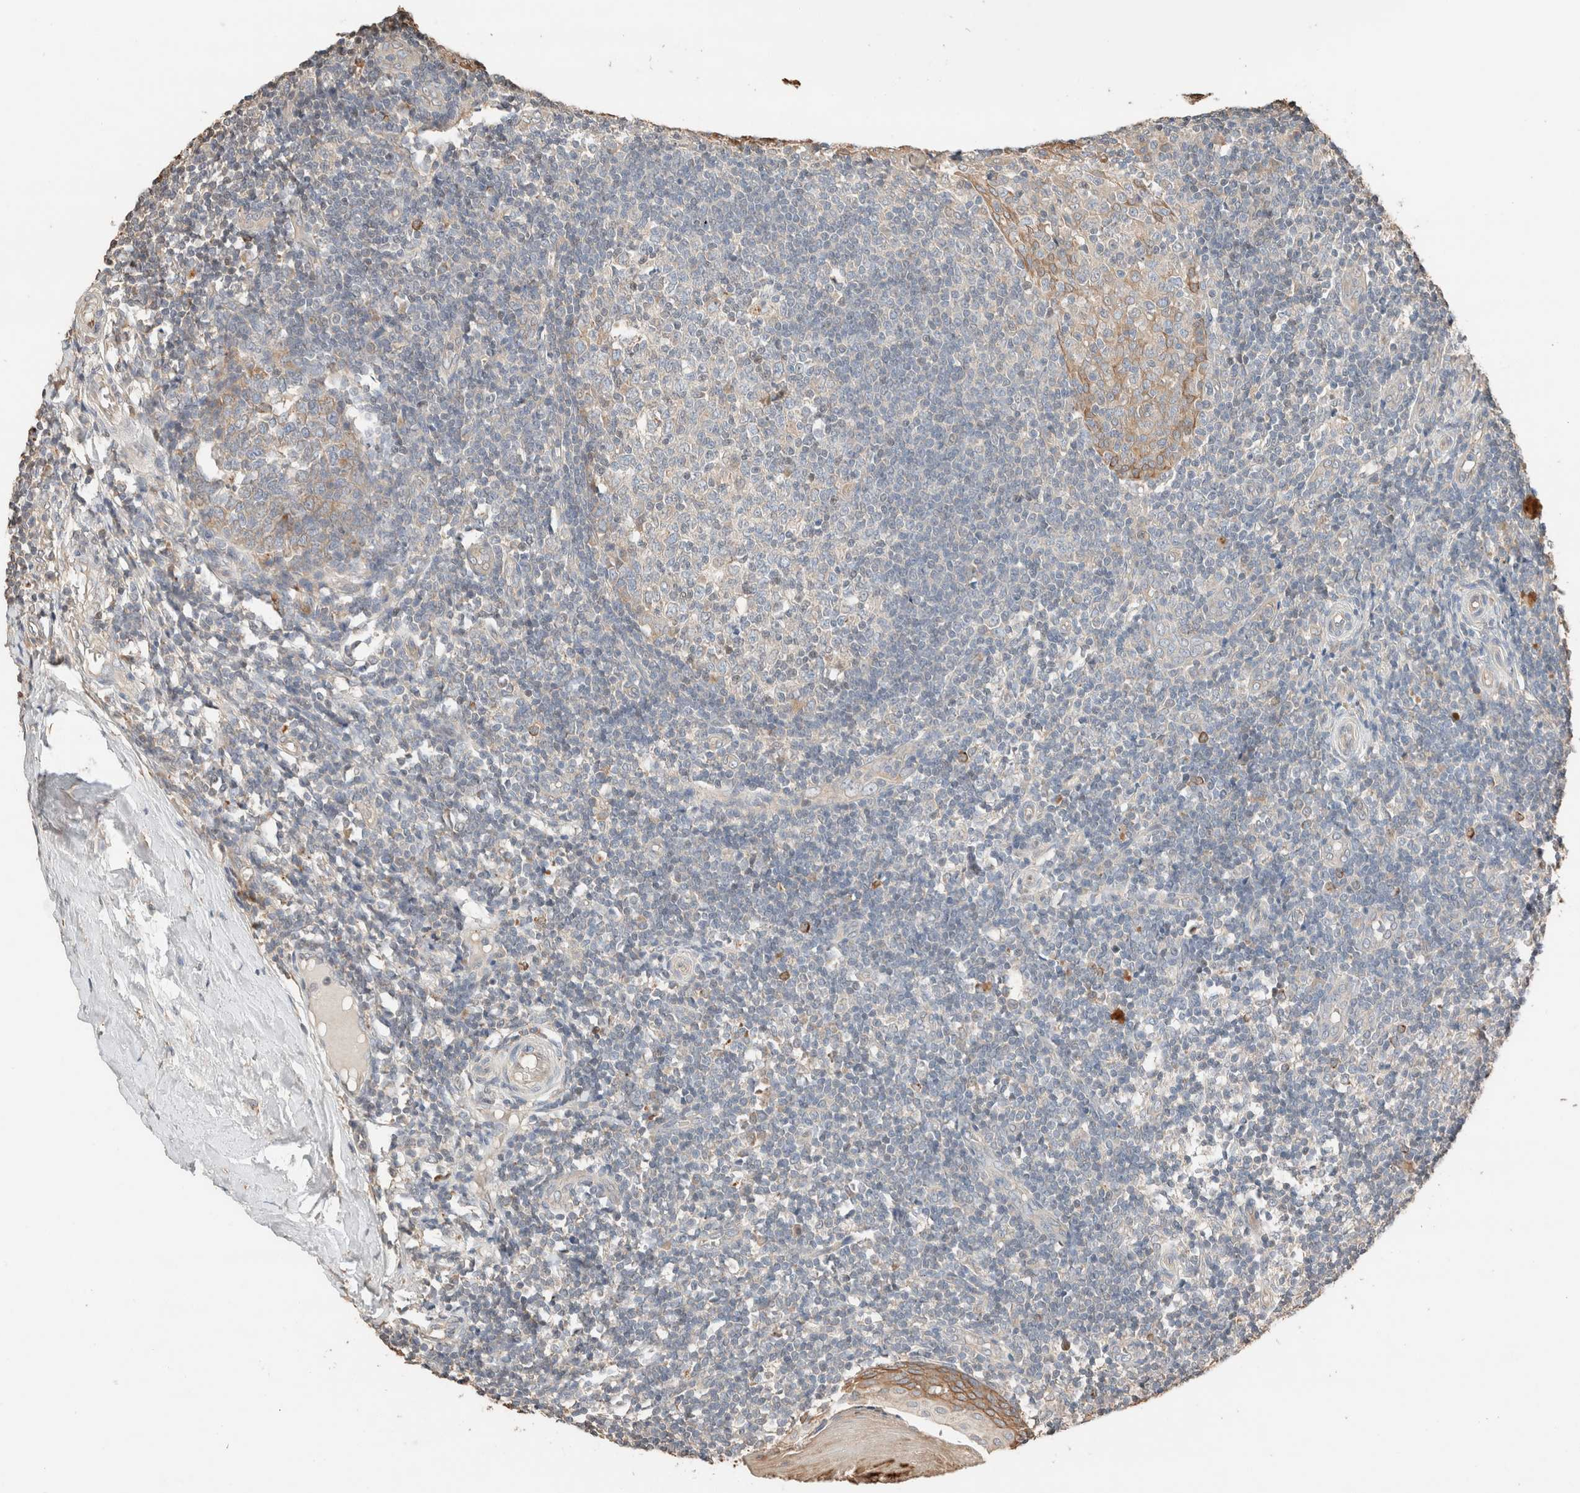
{"staining": {"intensity": "weak", "quantity": "25%-75%", "location": "cytoplasmic/membranous"}, "tissue": "tonsil", "cell_type": "Germinal center cells", "image_type": "normal", "snomed": [{"axis": "morphology", "description": "Normal tissue, NOS"}, {"axis": "topography", "description": "Tonsil"}], "caption": "An image showing weak cytoplasmic/membranous staining in approximately 25%-75% of germinal center cells in unremarkable tonsil, as visualized by brown immunohistochemical staining.", "gene": "TUBD1", "patient": {"sex": "female", "age": 19}}